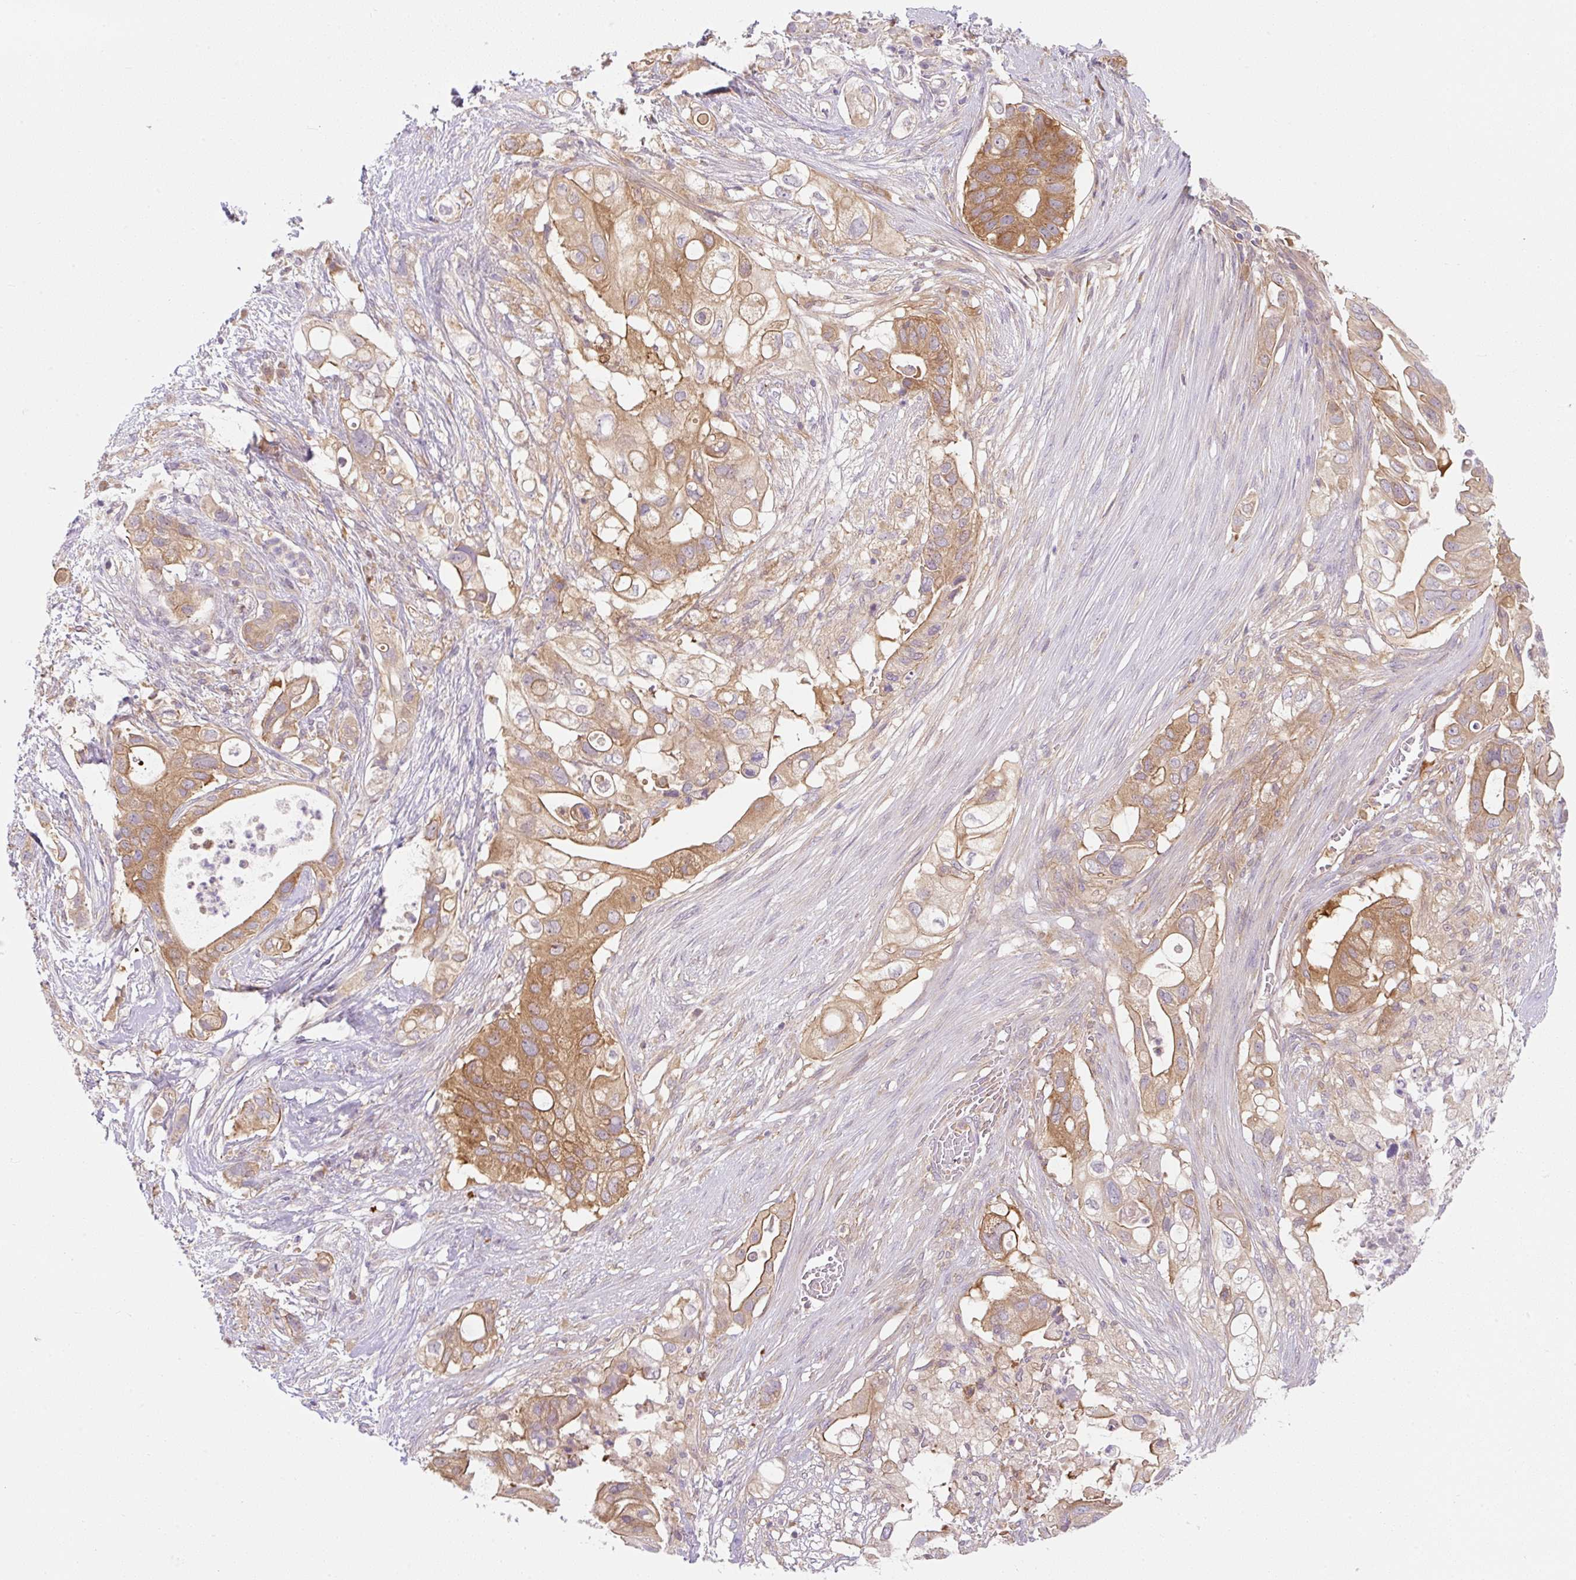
{"staining": {"intensity": "moderate", "quantity": ">75%", "location": "cytoplasmic/membranous"}, "tissue": "pancreatic cancer", "cell_type": "Tumor cells", "image_type": "cancer", "snomed": [{"axis": "morphology", "description": "Adenocarcinoma, NOS"}, {"axis": "topography", "description": "Pancreas"}], "caption": "This image shows immunohistochemistry staining of human pancreatic adenocarcinoma, with medium moderate cytoplasmic/membranous staining in about >75% of tumor cells.", "gene": "OMA1", "patient": {"sex": "female", "age": 72}}